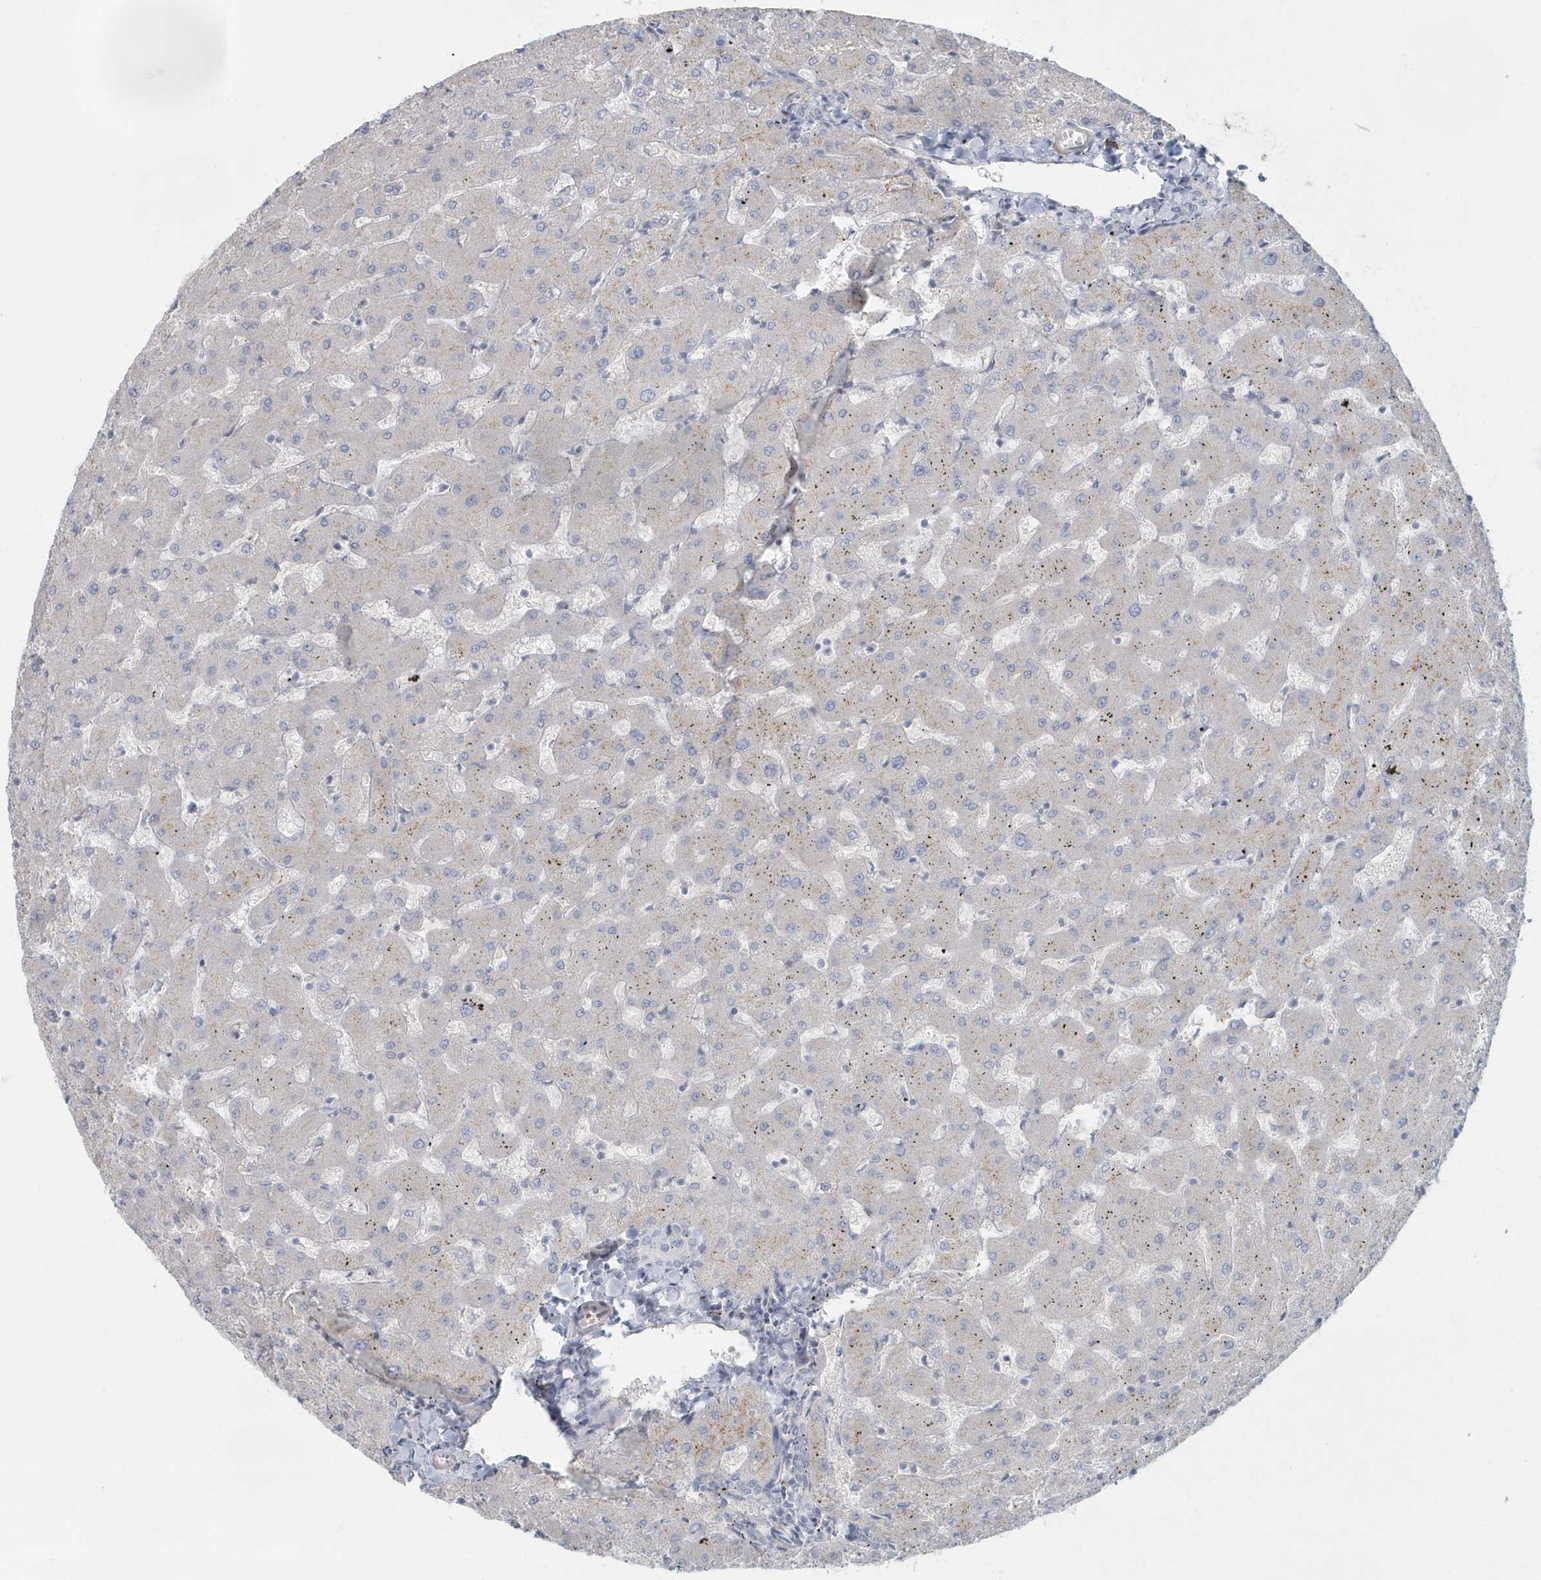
{"staining": {"intensity": "negative", "quantity": "none", "location": "none"}, "tissue": "liver", "cell_type": "Cholangiocytes", "image_type": "normal", "snomed": [{"axis": "morphology", "description": "Normal tissue, NOS"}, {"axis": "topography", "description": "Liver"}], "caption": "Protein analysis of benign liver shows no significant positivity in cholangiocytes. Brightfield microscopy of immunohistochemistry stained with DAB (3,3'-diaminobenzidine) (brown) and hematoxylin (blue), captured at high magnification.", "gene": "MYOT", "patient": {"sex": "female", "age": 63}}